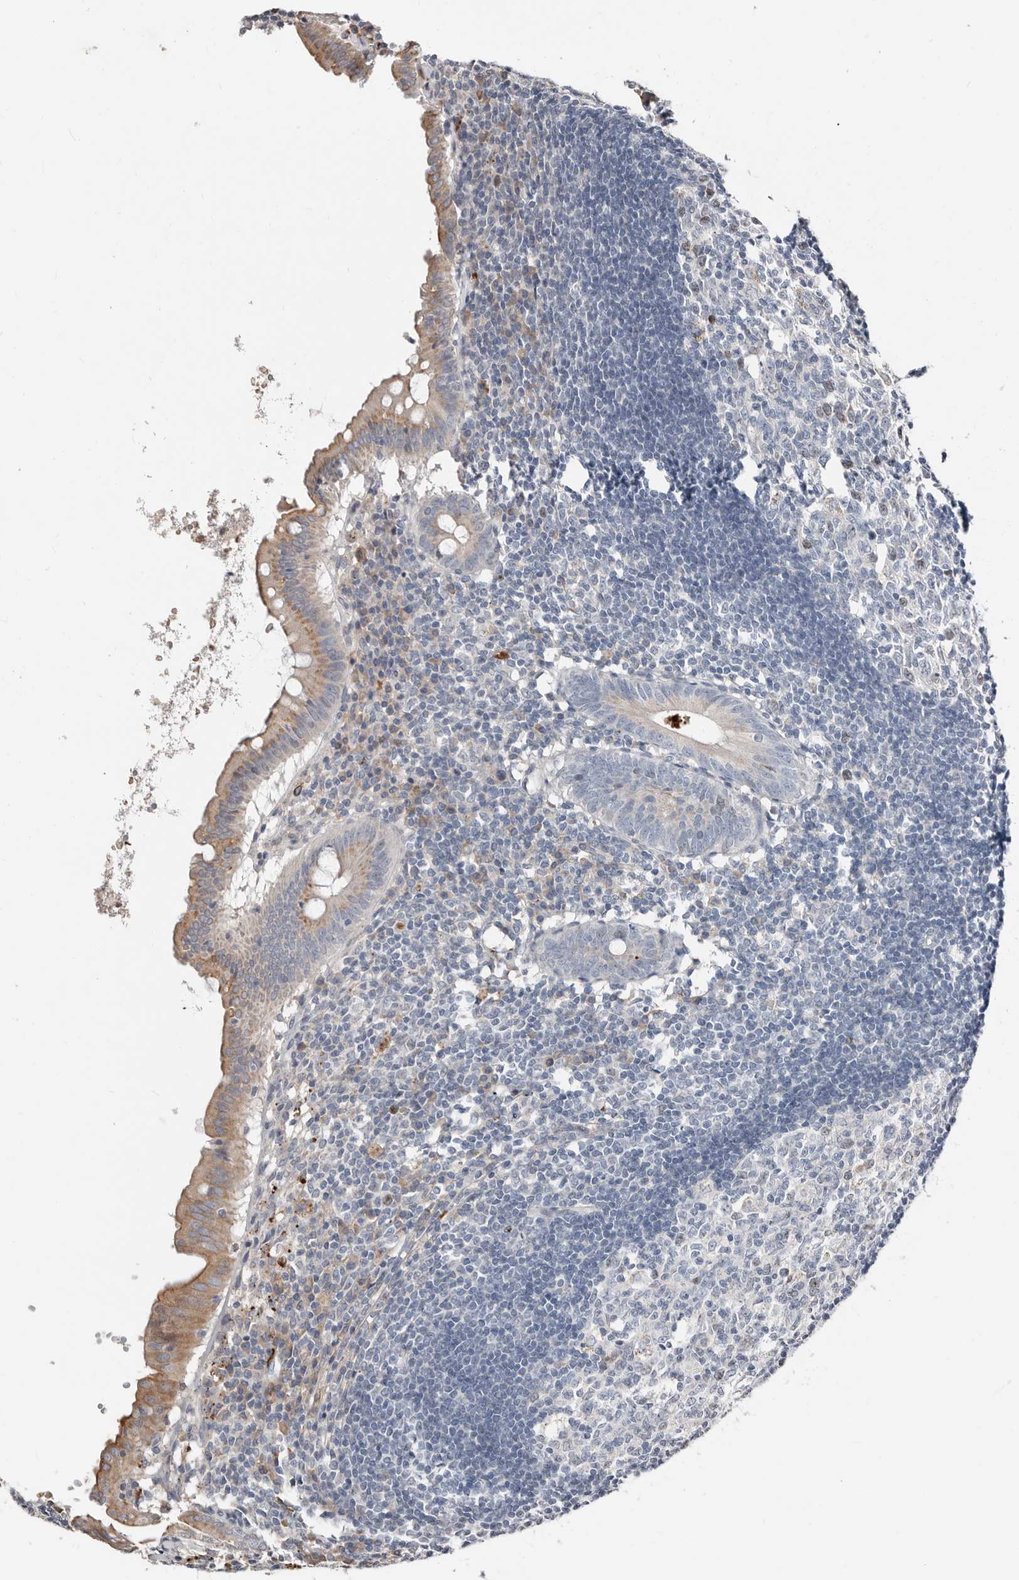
{"staining": {"intensity": "moderate", "quantity": ">75%", "location": "cytoplasmic/membranous"}, "tissue": "appendix", "cell_type": "Glandular cells", "image_type": "normal", "snomed": [{"axis": "morphology", "description": "Normal tissue, NOS"}, {"axis": "topography", "description": "Appendix"}], "caption": "An image of human appendix stained for a protein exhibits moderate cytoplasmic/membranous brown staining in glandular cells.", "gene": "SMYD4", "patient": {"sex": "female", "age": 54}}